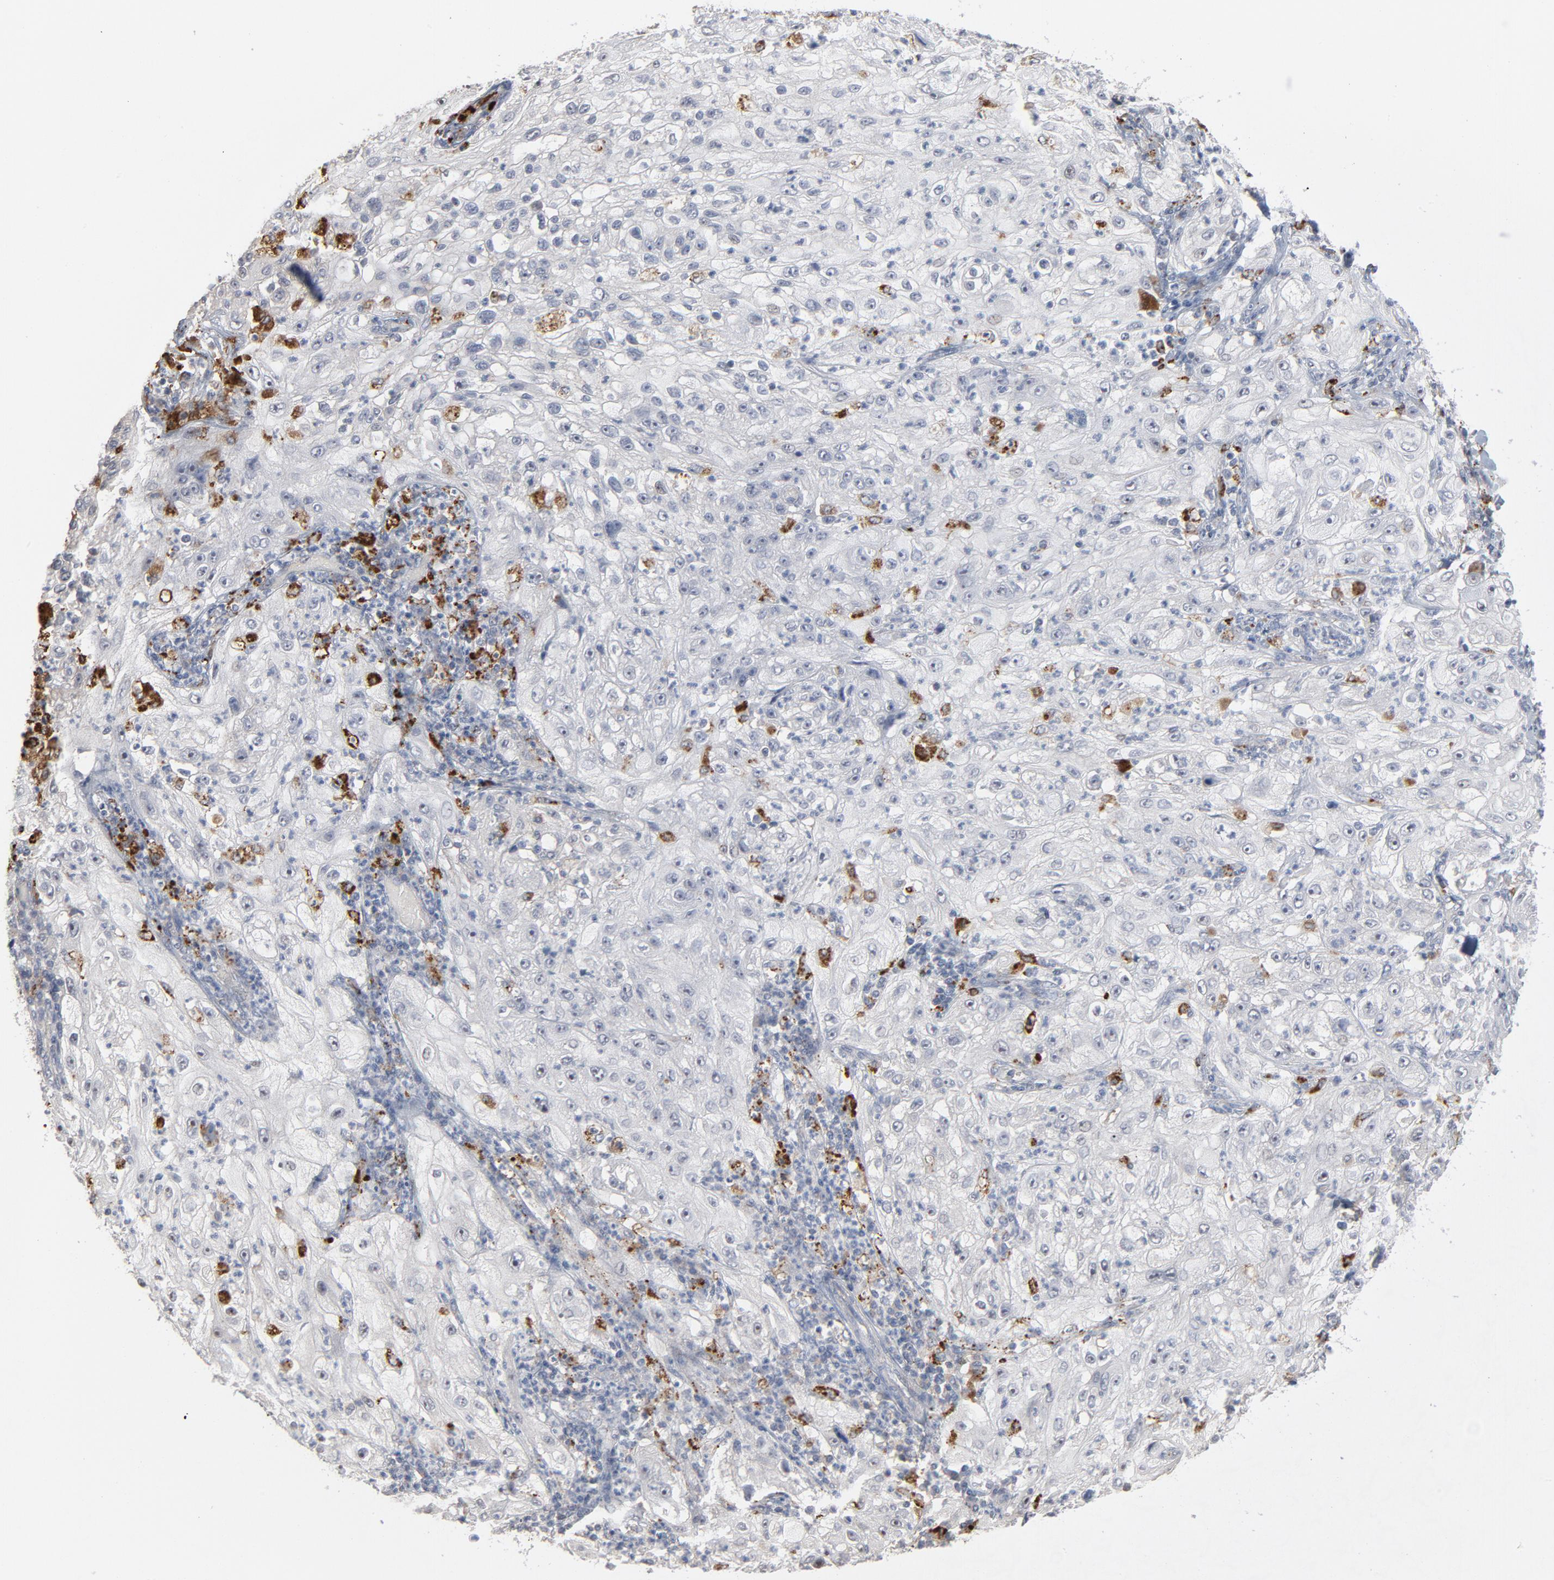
{"staining": {"intensity": "negative", "quantity": "none", "location": "none"}, "tissue": "lung cancer", "cell_type": "Tumor cells", "image_type": "cancer", "snomed": [{"axis": "morphology", "description": "Inflammation, NOS"}, {"axis": "morphology", "description": "Squamous cell carcinoma, NOS"}, {"axis": "topography", "description": "Lymph node"}, {"axis": "topography", "description": "Soft tissue"}, {"axis": "topography", "description": "Lung"}], "caption": "DAB immunohistochemical staining of human lung cancer (squamous cell carcinoma) reveals no significant expression in tumor cells.", "gene": "POMT2", "patient": {"sex": "male", "age": 66}}